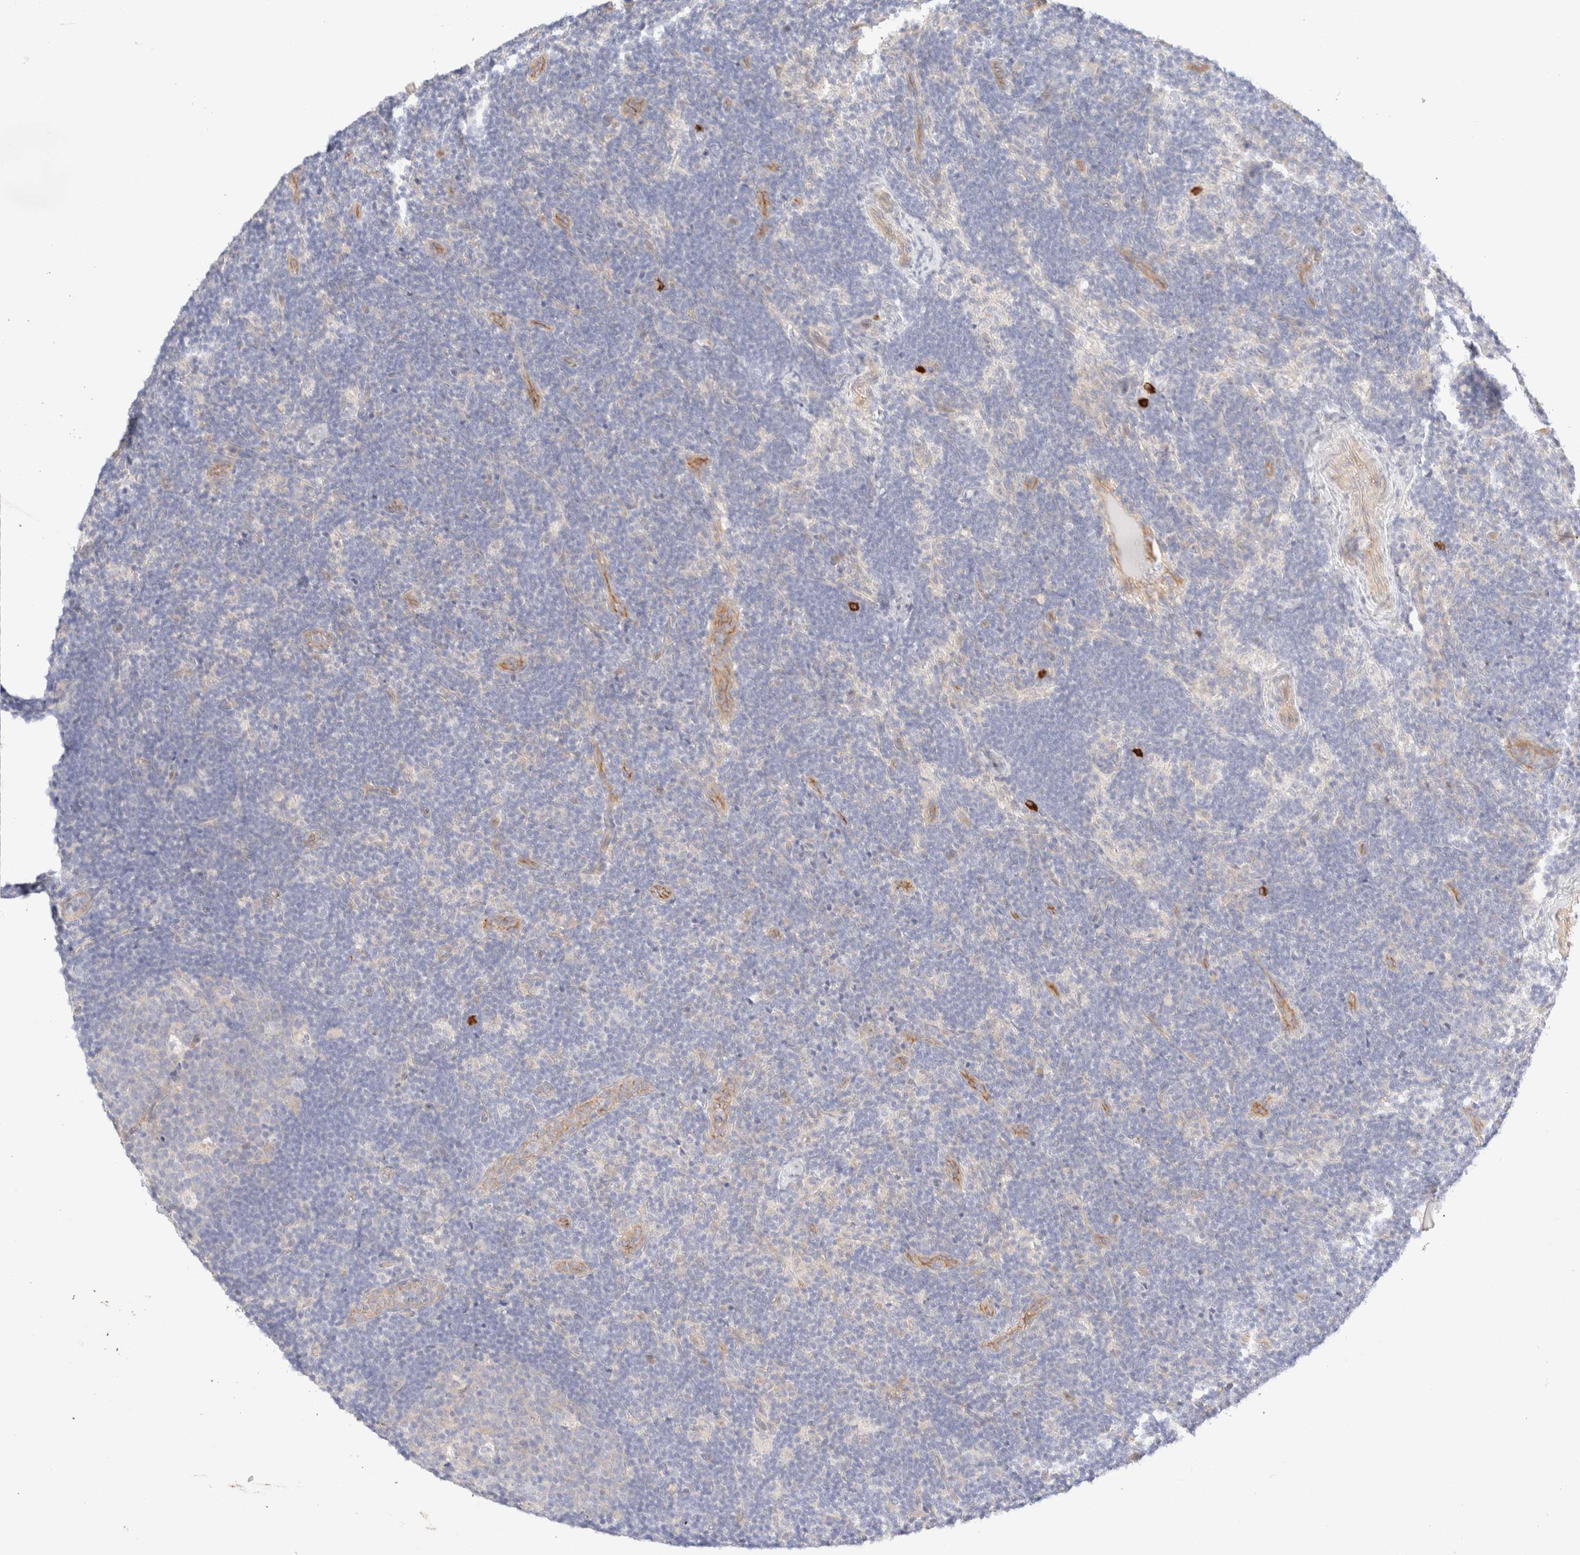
{"staining": {"intensity": "negative", "quantity": "none", "location": "none"}, "tissue": "lymph node", "cell_type": "Germinal center cells", "image_type": "normal", "snomed": [{"axis": "morphology", "description": "Normal tissue, NOS"}, {"axis": "topography", "description": "Lymph node"}], "caption": "There is no significant expression in germinal center cells of lymph node. (DAB (3,3'-diaminobenzidine) immunohistochemistry visualized using brightfield microscopy, high magnification).", "gene": "NIBAN2", "patient": {"sex": "female", "age": 22}}